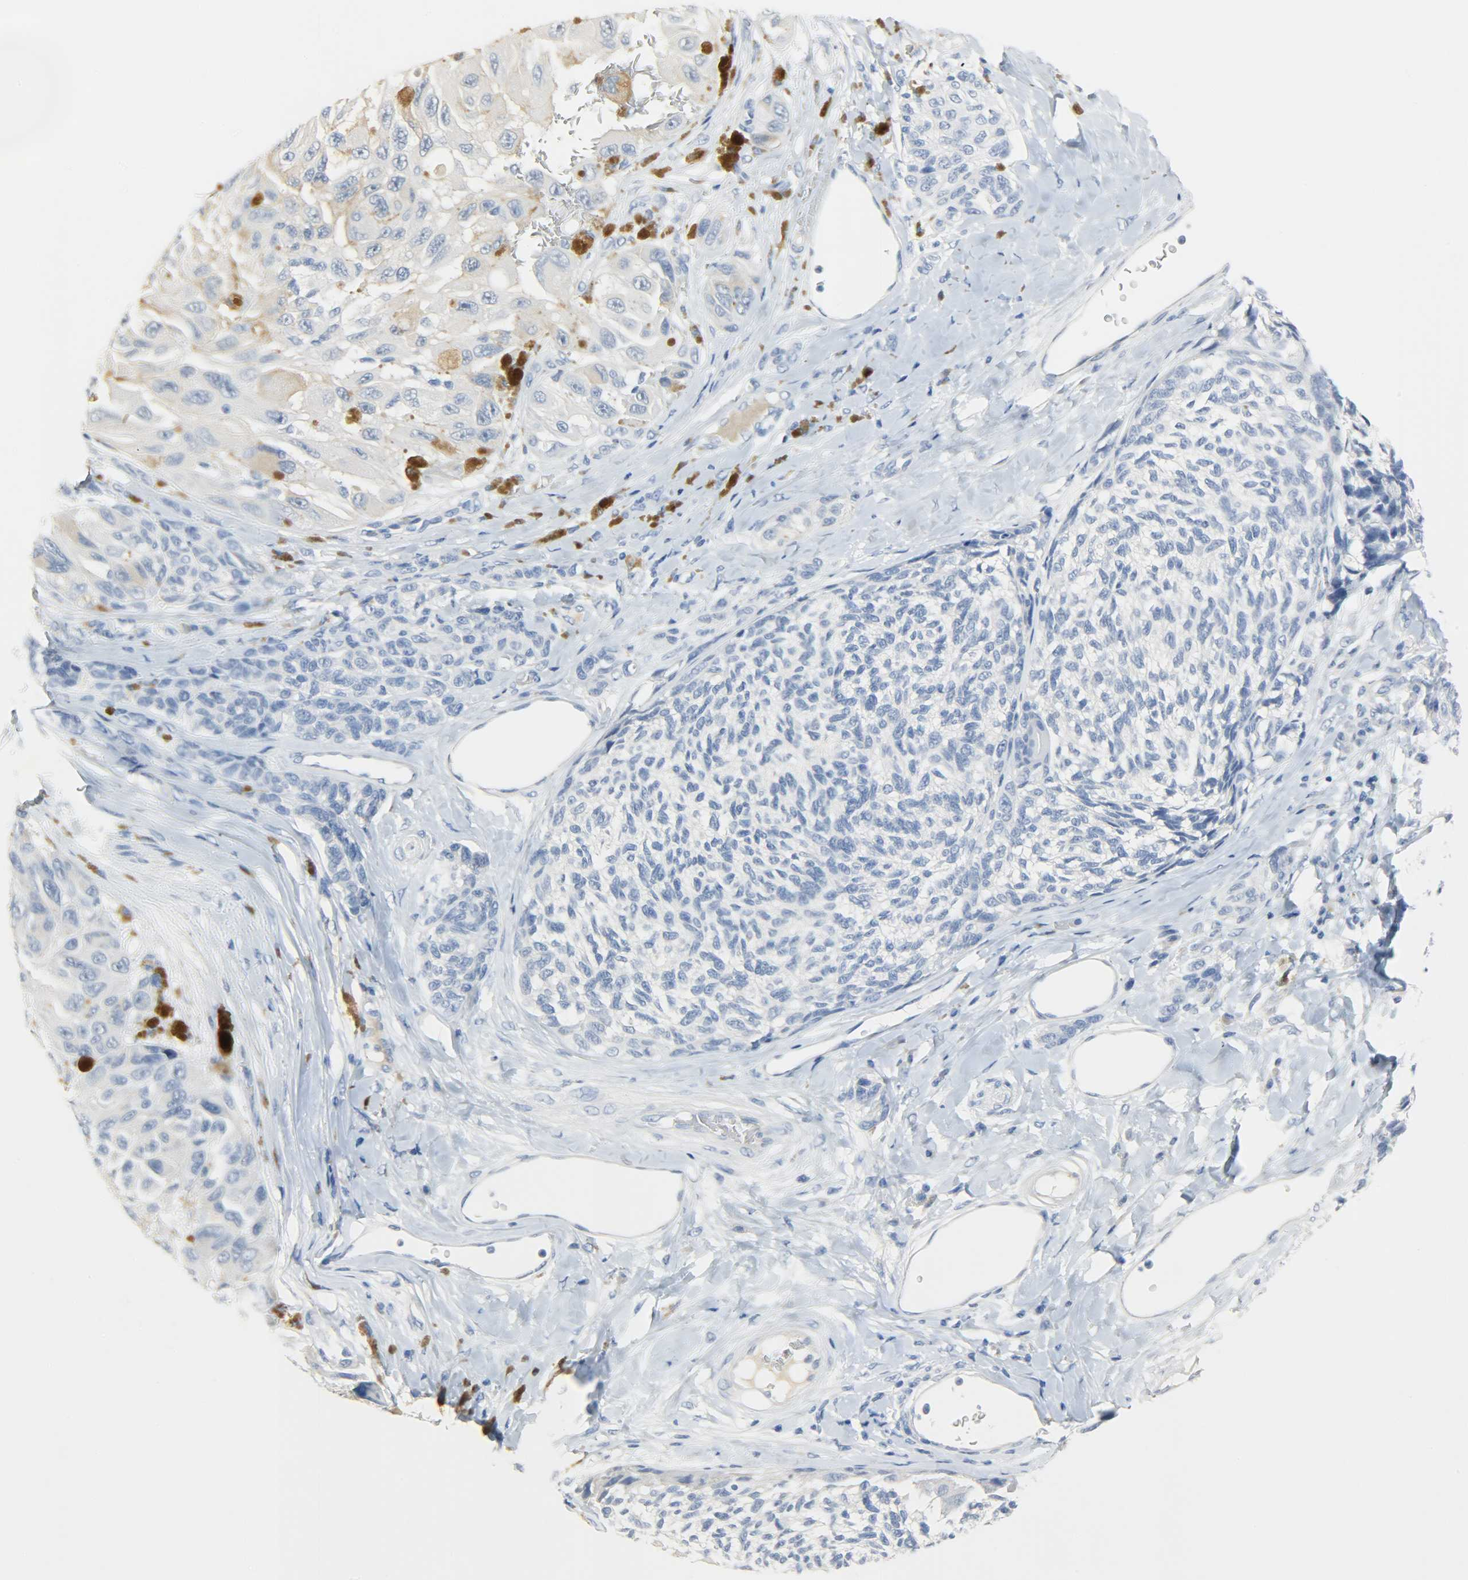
{"staining": {"intensity": "weak", "quantity": "<25%", "location": "cytoplasmic/membranous"}, "tissue": "melanoma", "cell_type": "Tumor cells", "image_type": "cancer", "snomed": [{"axis": "morphology", "description": "Malignant melanoma, NOS"}, {"axis": "topography", "description": "Skin"}], "caption": "IHC of melanoma shows no staining in tumor cells.", "gene": "CRP", "patient": {"sex": "female", "age": 73}}